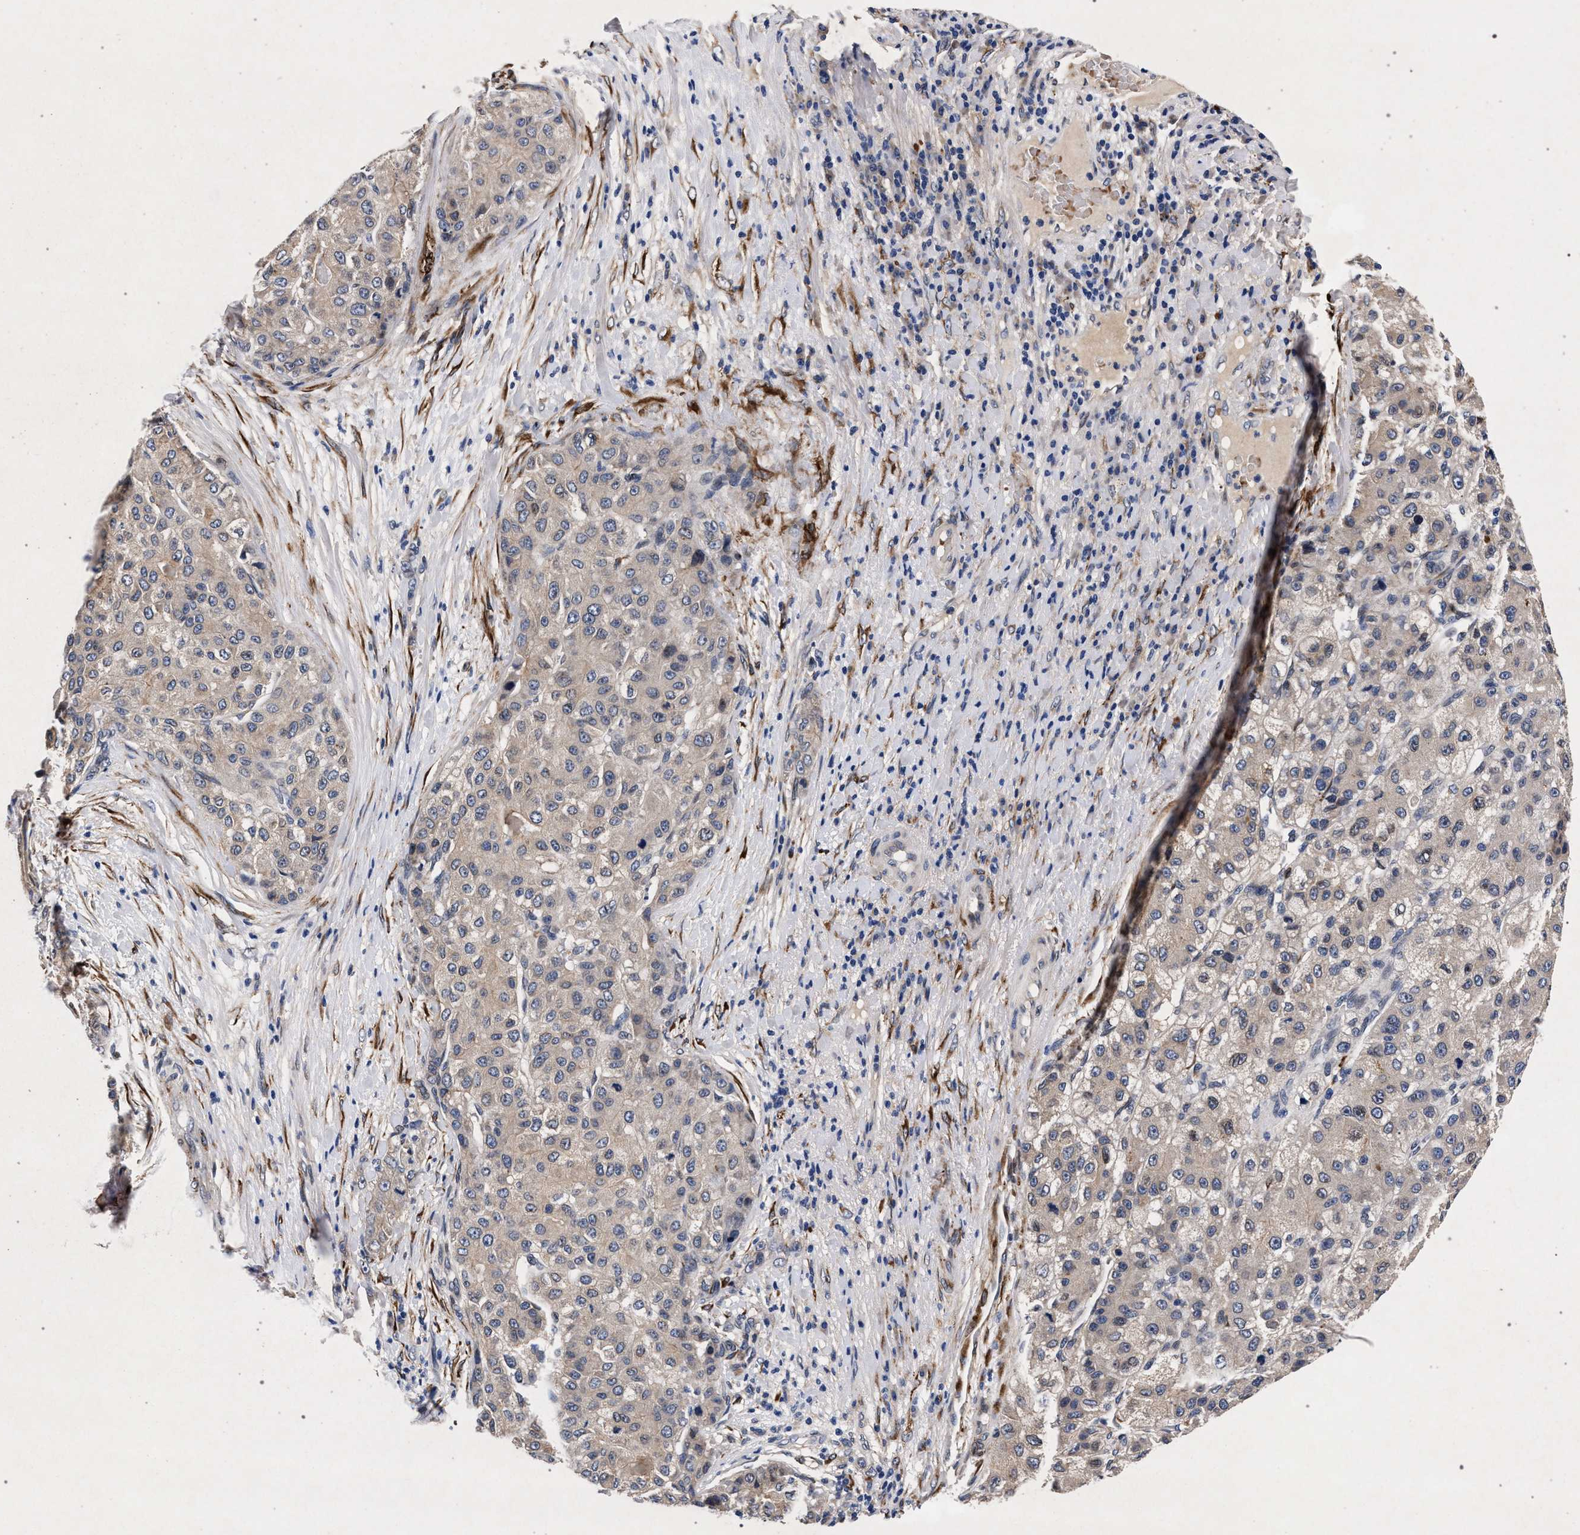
{"staining": {"intensity": "weak", "quantity": "<25%", "location": "cytoplasmic/membranous"}, "tissue": "liver cancer", "cell_type": "Tumor cells", "image_type": "cancer", "snomed": [{"axis": "morphology", "description": "Carcinoma, Hepatocellular, NOS"}, {"axis": "topography", "description": "Liver"}], "caption": "Human liver cancer (hepatocellular carcinoma) stained for a protein using IHC shows no expression in tumor cells.", "gene": "NEK7", "patient": {"sex": "male", "age": 80}}